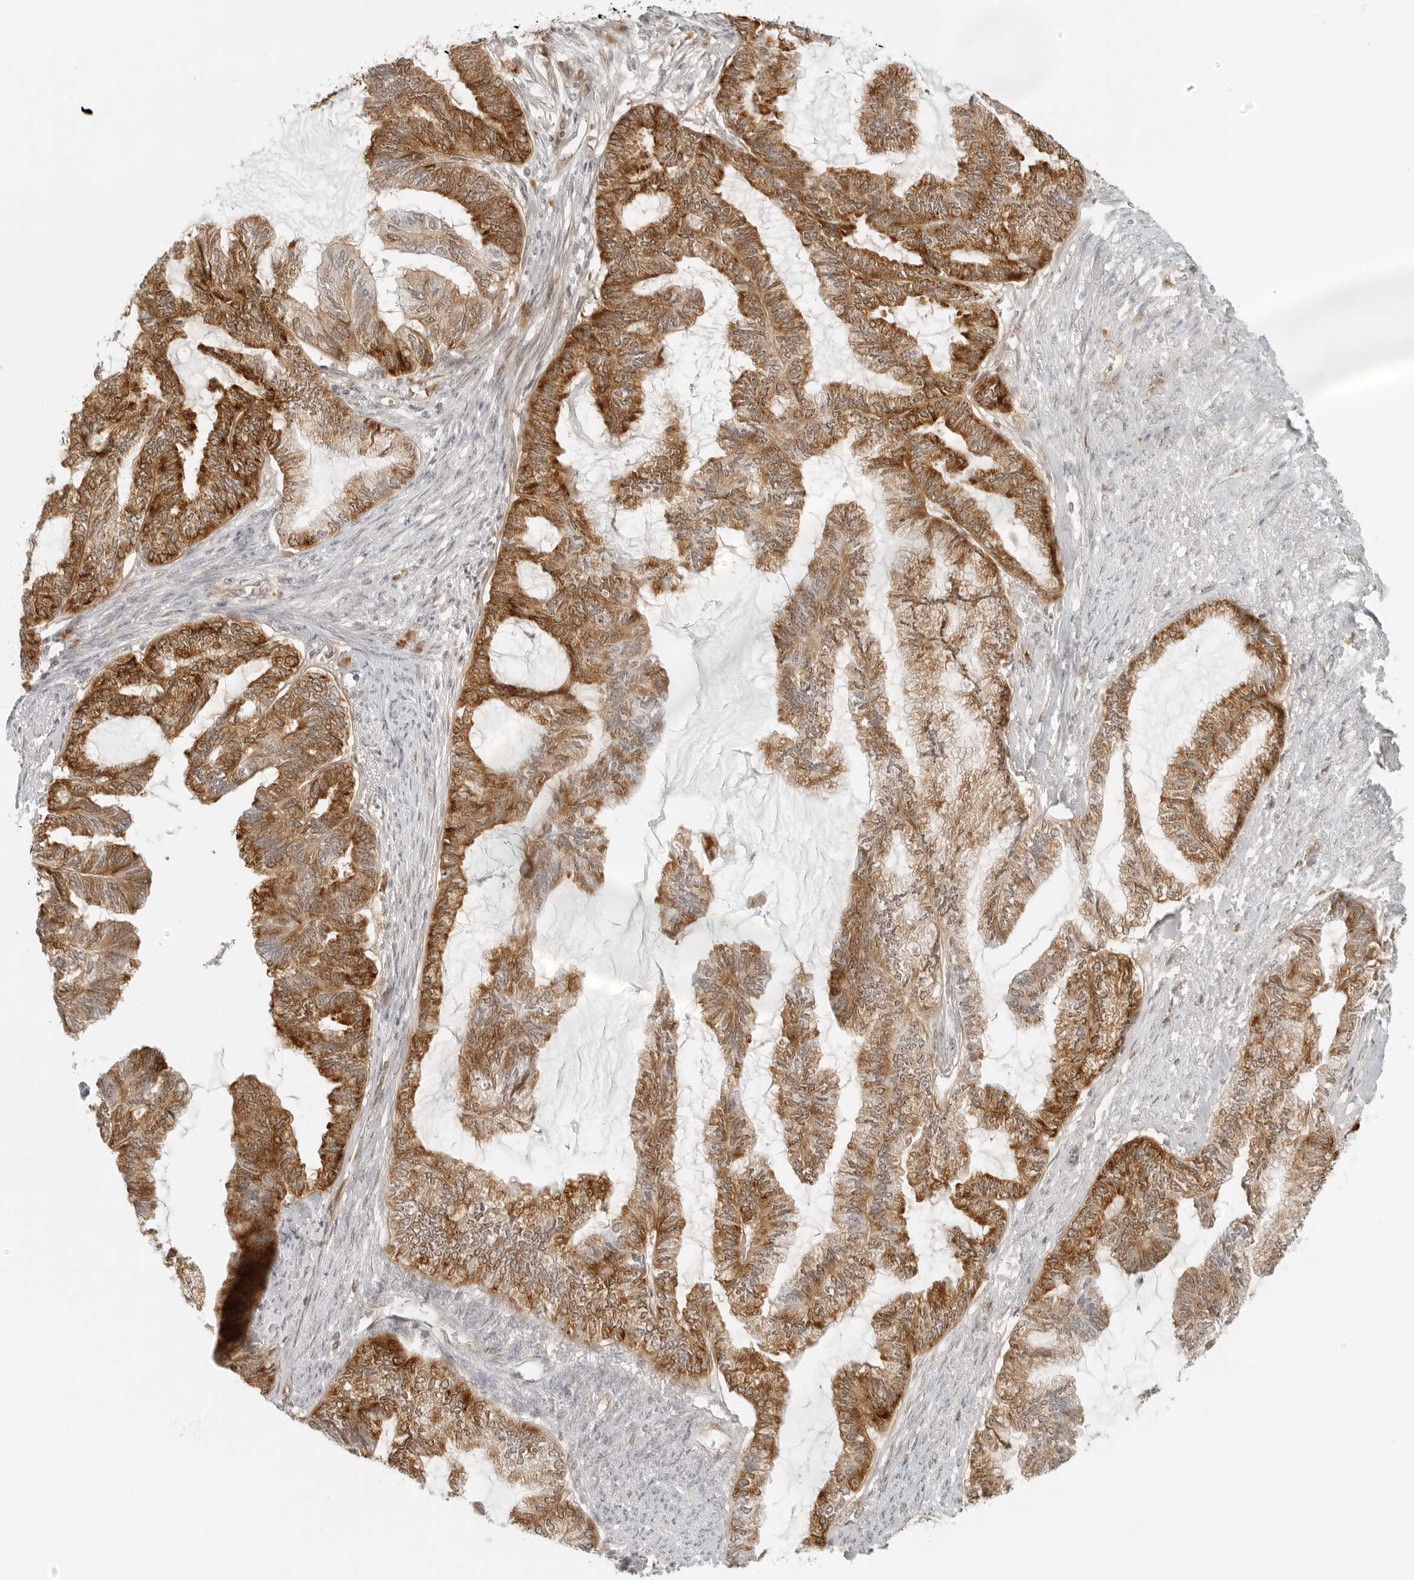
{"staining": {"intensity": "strong", "quantity": ">75%", "location": "cytoplasmic/membranous"}, "tissue": "endometrial cancer", "cell_type": "Tumor cells", "image_type": "cancer", "snomed": [{"axis": "morphology", "description": "Adenocarcinoma, NOS"}, {"axis": "topography", "description": "Endometrium"}], "caption": "The photomicrograph demonstrates staining of endometrial adenocarcinoma, revealing strong cytoplasmic/membranous protein positivity (brown color) within tumor cells.", "gene": "EIF4G1", "patient": {"sex": "female", "age": 86}}